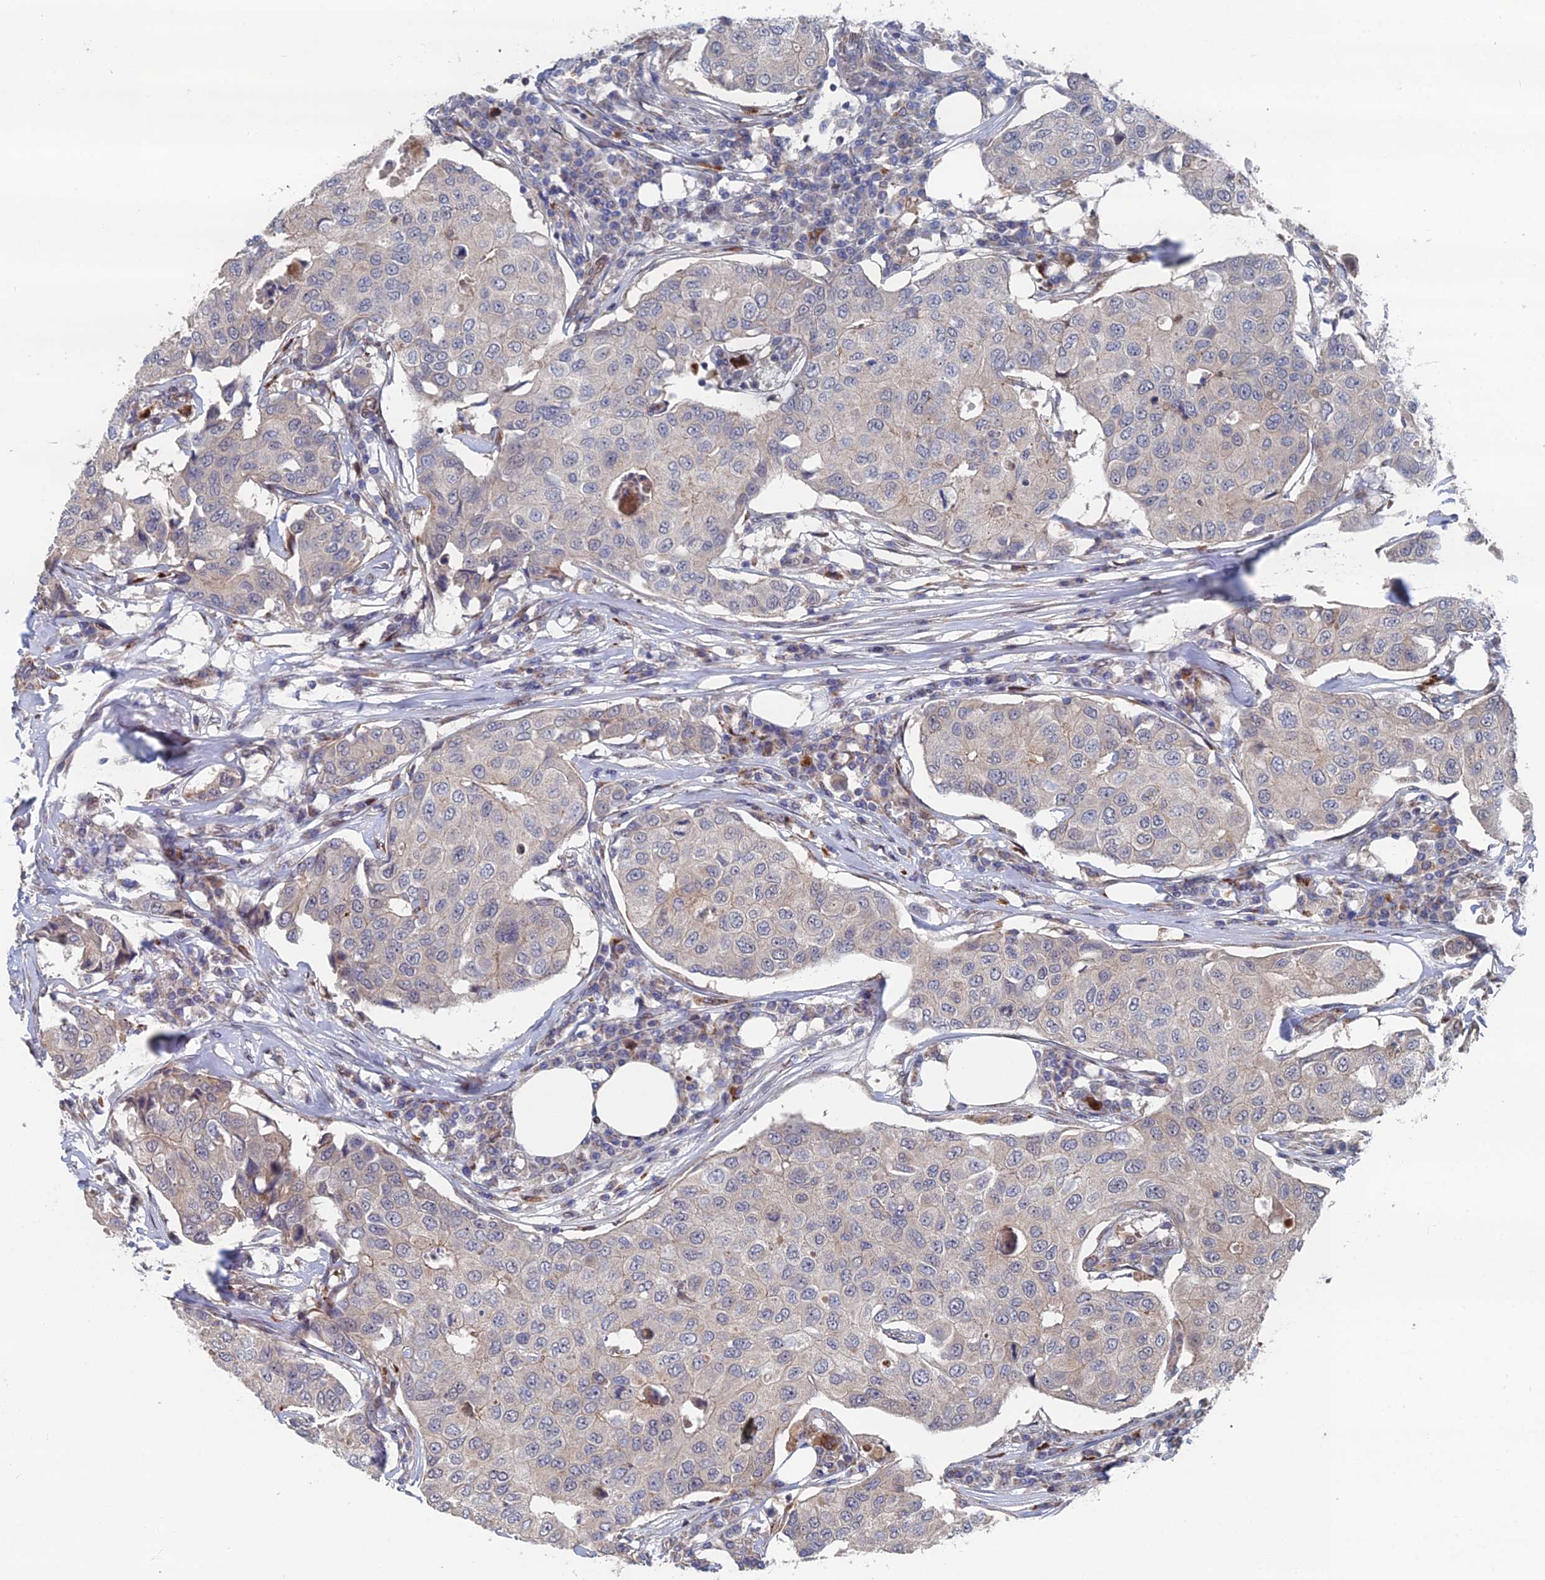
{"staining": {"intensity": "negative", "quantity": "none", "location": "none"}, "tissue": "breast cancer", "cell_type": "Tumor cells", "image_type": "cancer", "snomed": [{"axis": "morphology", "description": "Duct carcinoma"}, {"axis": "topography", "description": "Breast"}], "caption": "The immunohistochemistry image has no significant expression in tumor cells of infiltrating ductal carcinoma (breast) tissue.", "gene": "GTF2IRD1", "patient": {"sex": "female", "age": 80}}